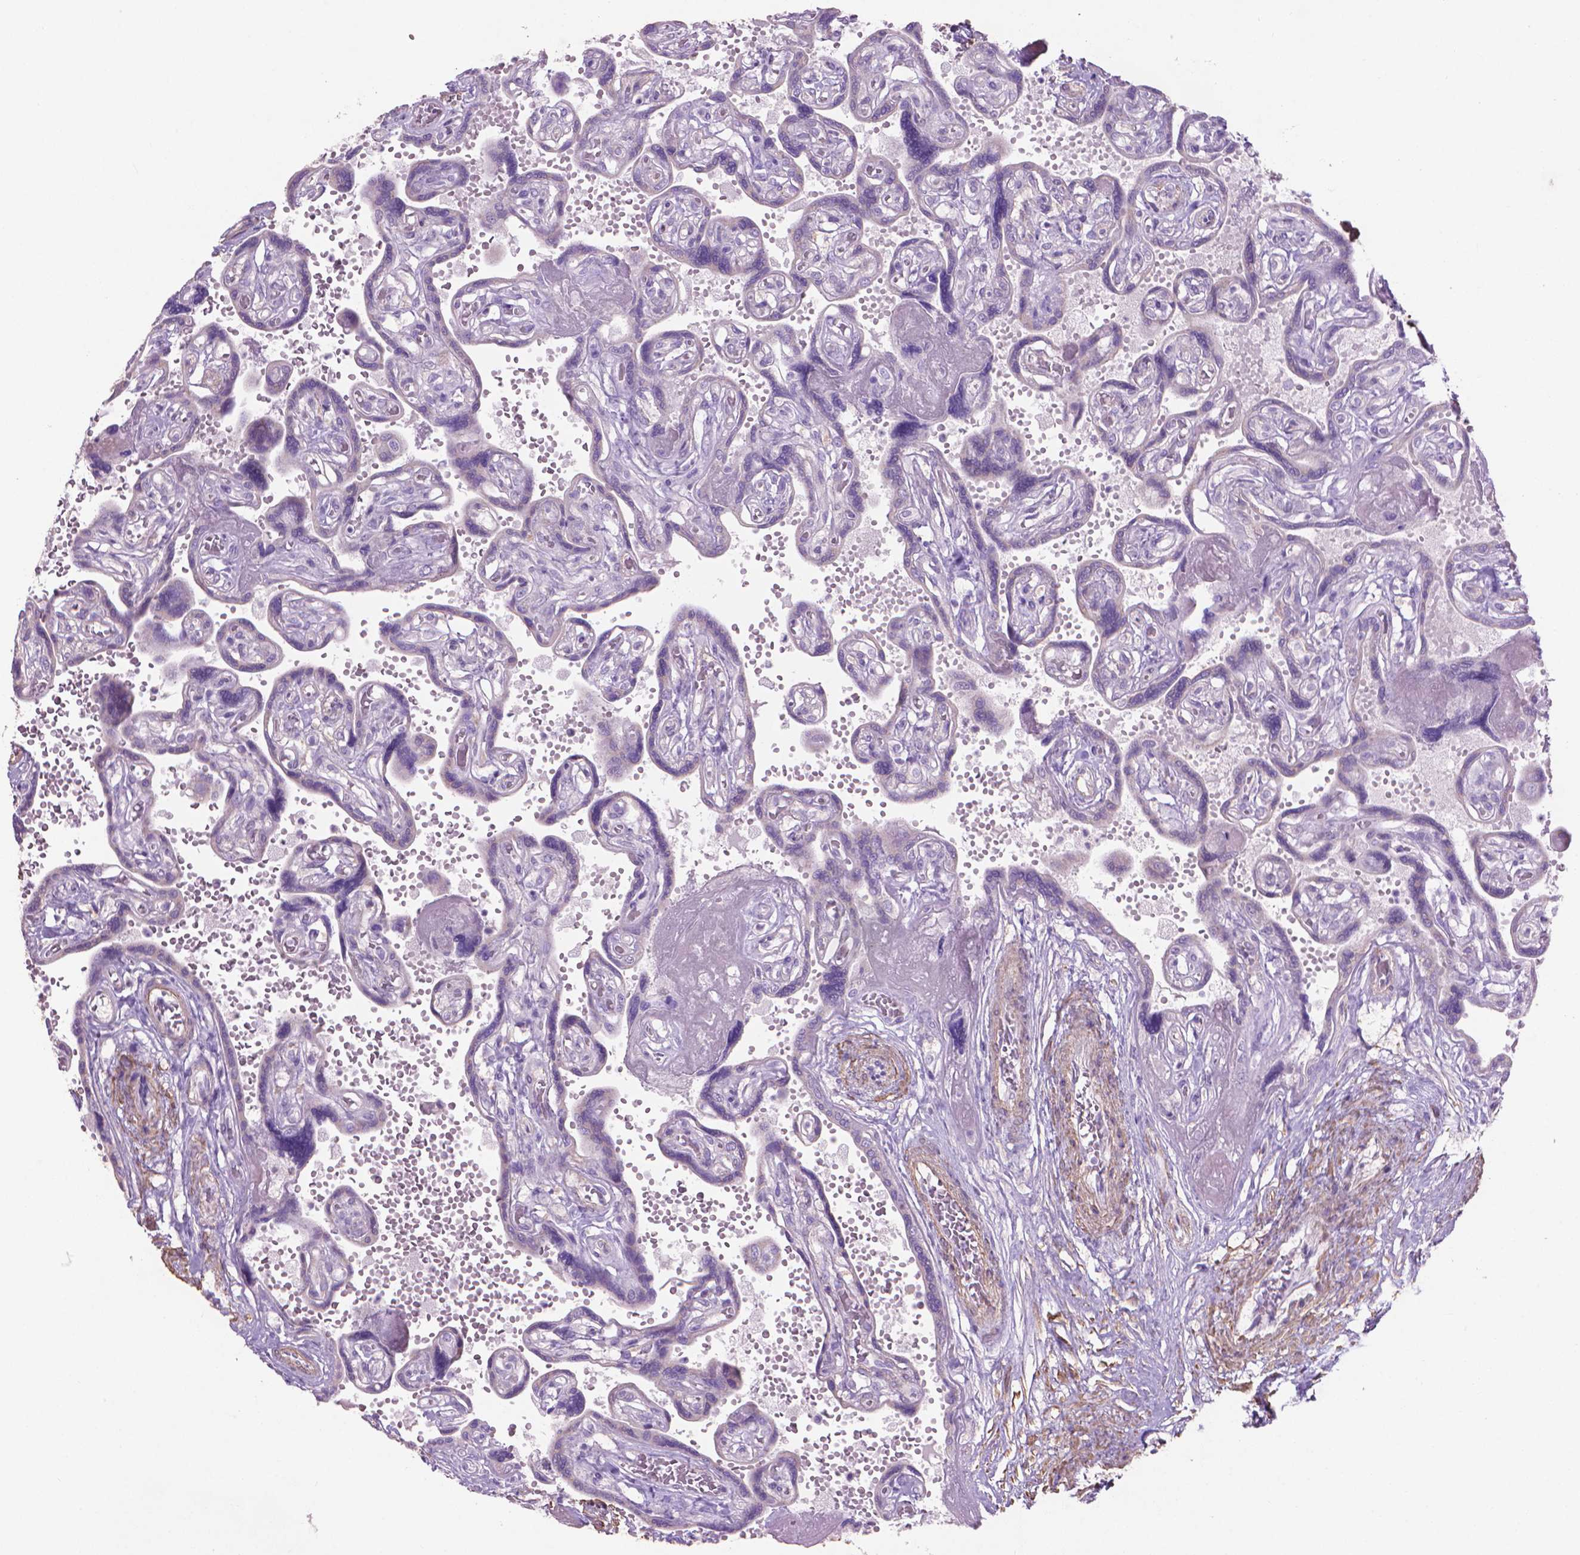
{"staining": {"intensity": "negative", "quantity": "none", "location": "none"}, "tissue": "placenta", "cell_type": "Decidual cells", "image_type": "normal", "snomed": [{"axis": "morphology", "description": "Normal tissue, NOS"}, {"axis": "topography", "description": "Placenta"}], "caption": "DAB immunohistochemical staining of normal placenta reveals no significant staining in decidual cells.", "gene": "AQP10", "patient": {"sex": "female", "age": 32}}